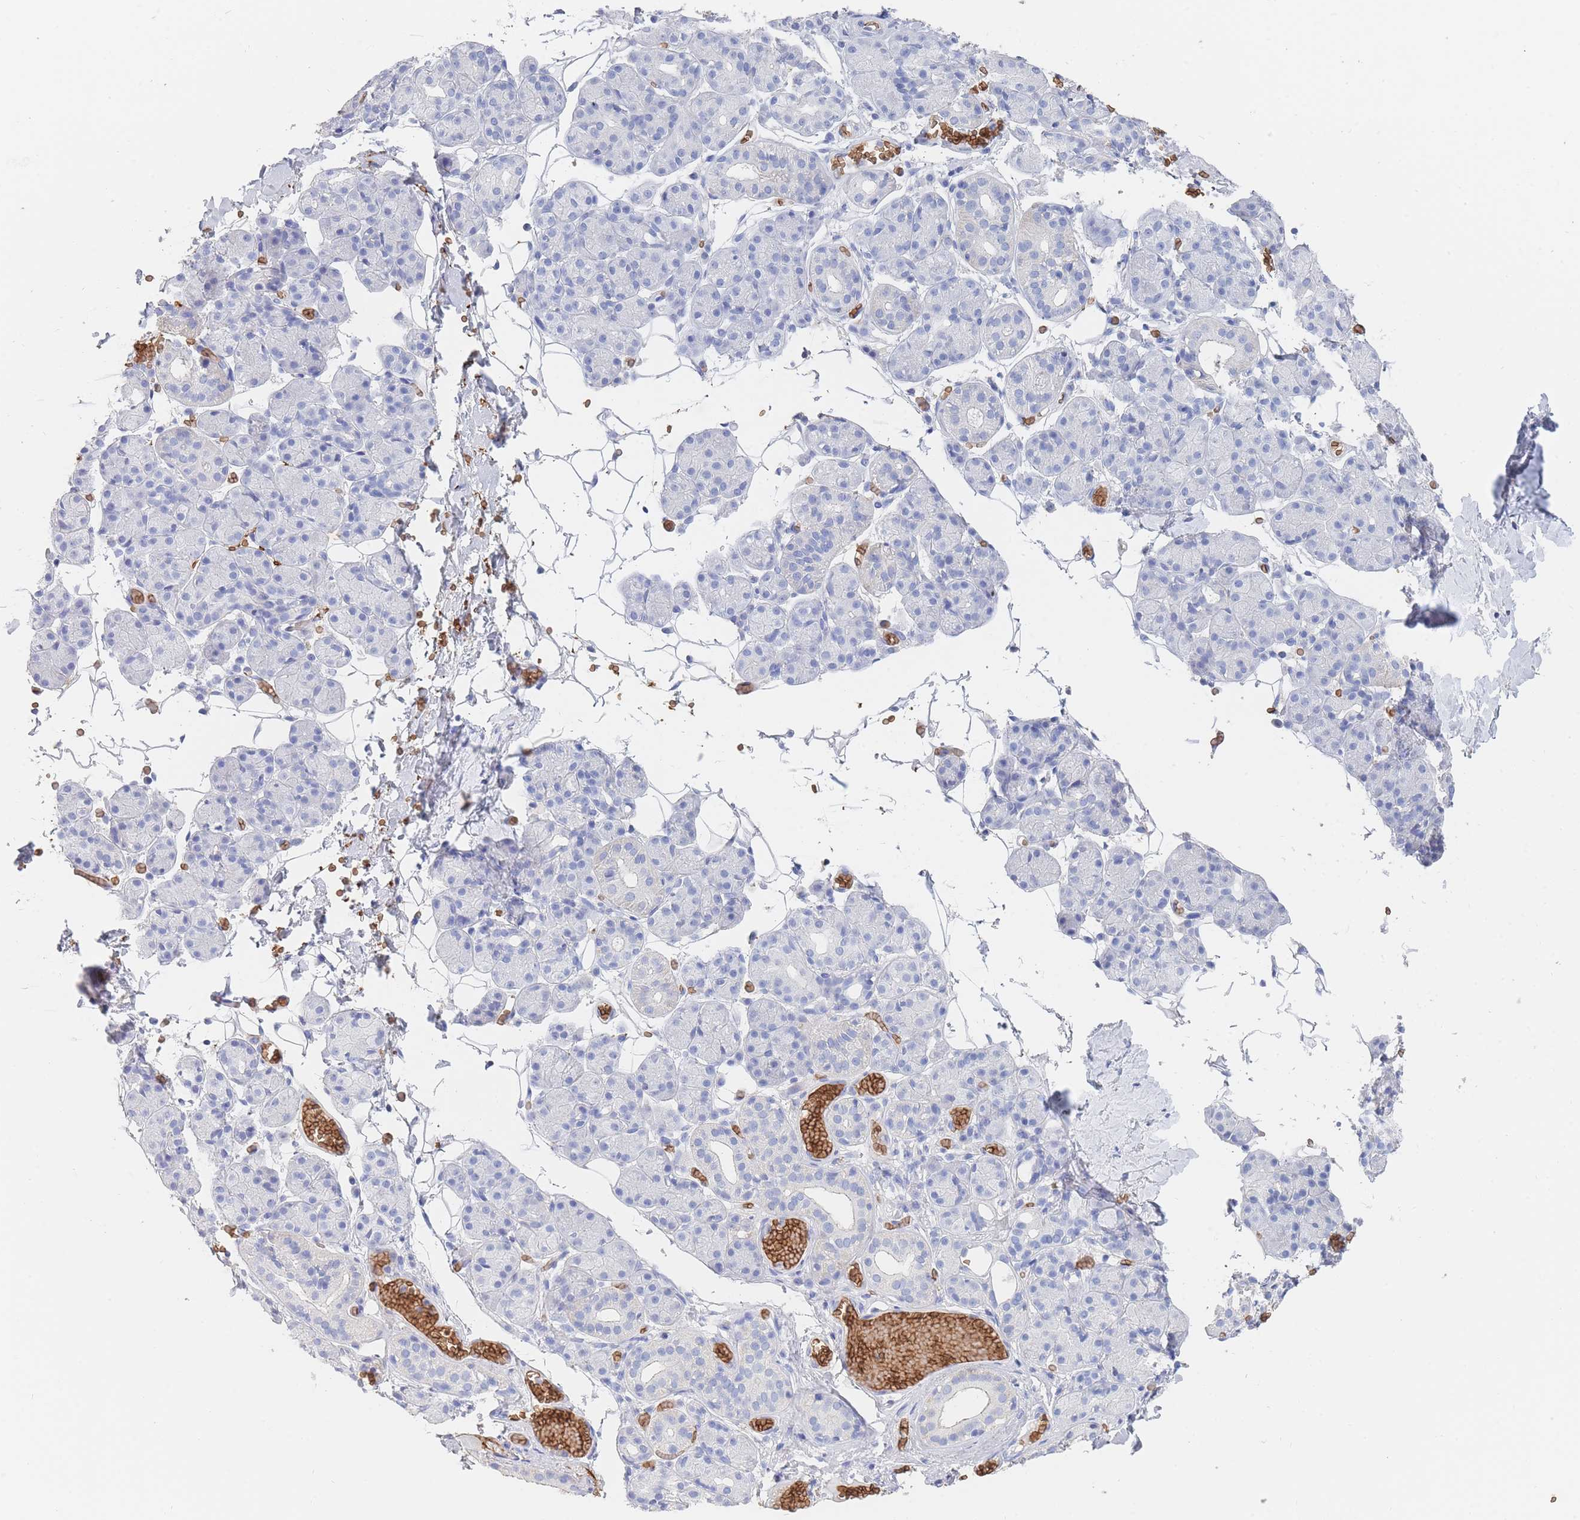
{"staining": {"intensity": "negative", "quantity": "none", "location": "none"}, "tissue": "salivary gland", "cell_type": "Glandular cells", "image_type": "normal", "snomed": [{"axis": "morphology", "description": "Normal tissue, NOS"}, {"axis": "topography", "description": "Salivary gland"}], "caption": "IHC photomicrograph of normal salivary gland: salivary gland stained with DAB (3,3'-diaminobenzidine) shows no significant protein expression in glandular cells.", "gene": "SLC2A1", "patient": {"sex": "male", "age": 63}}